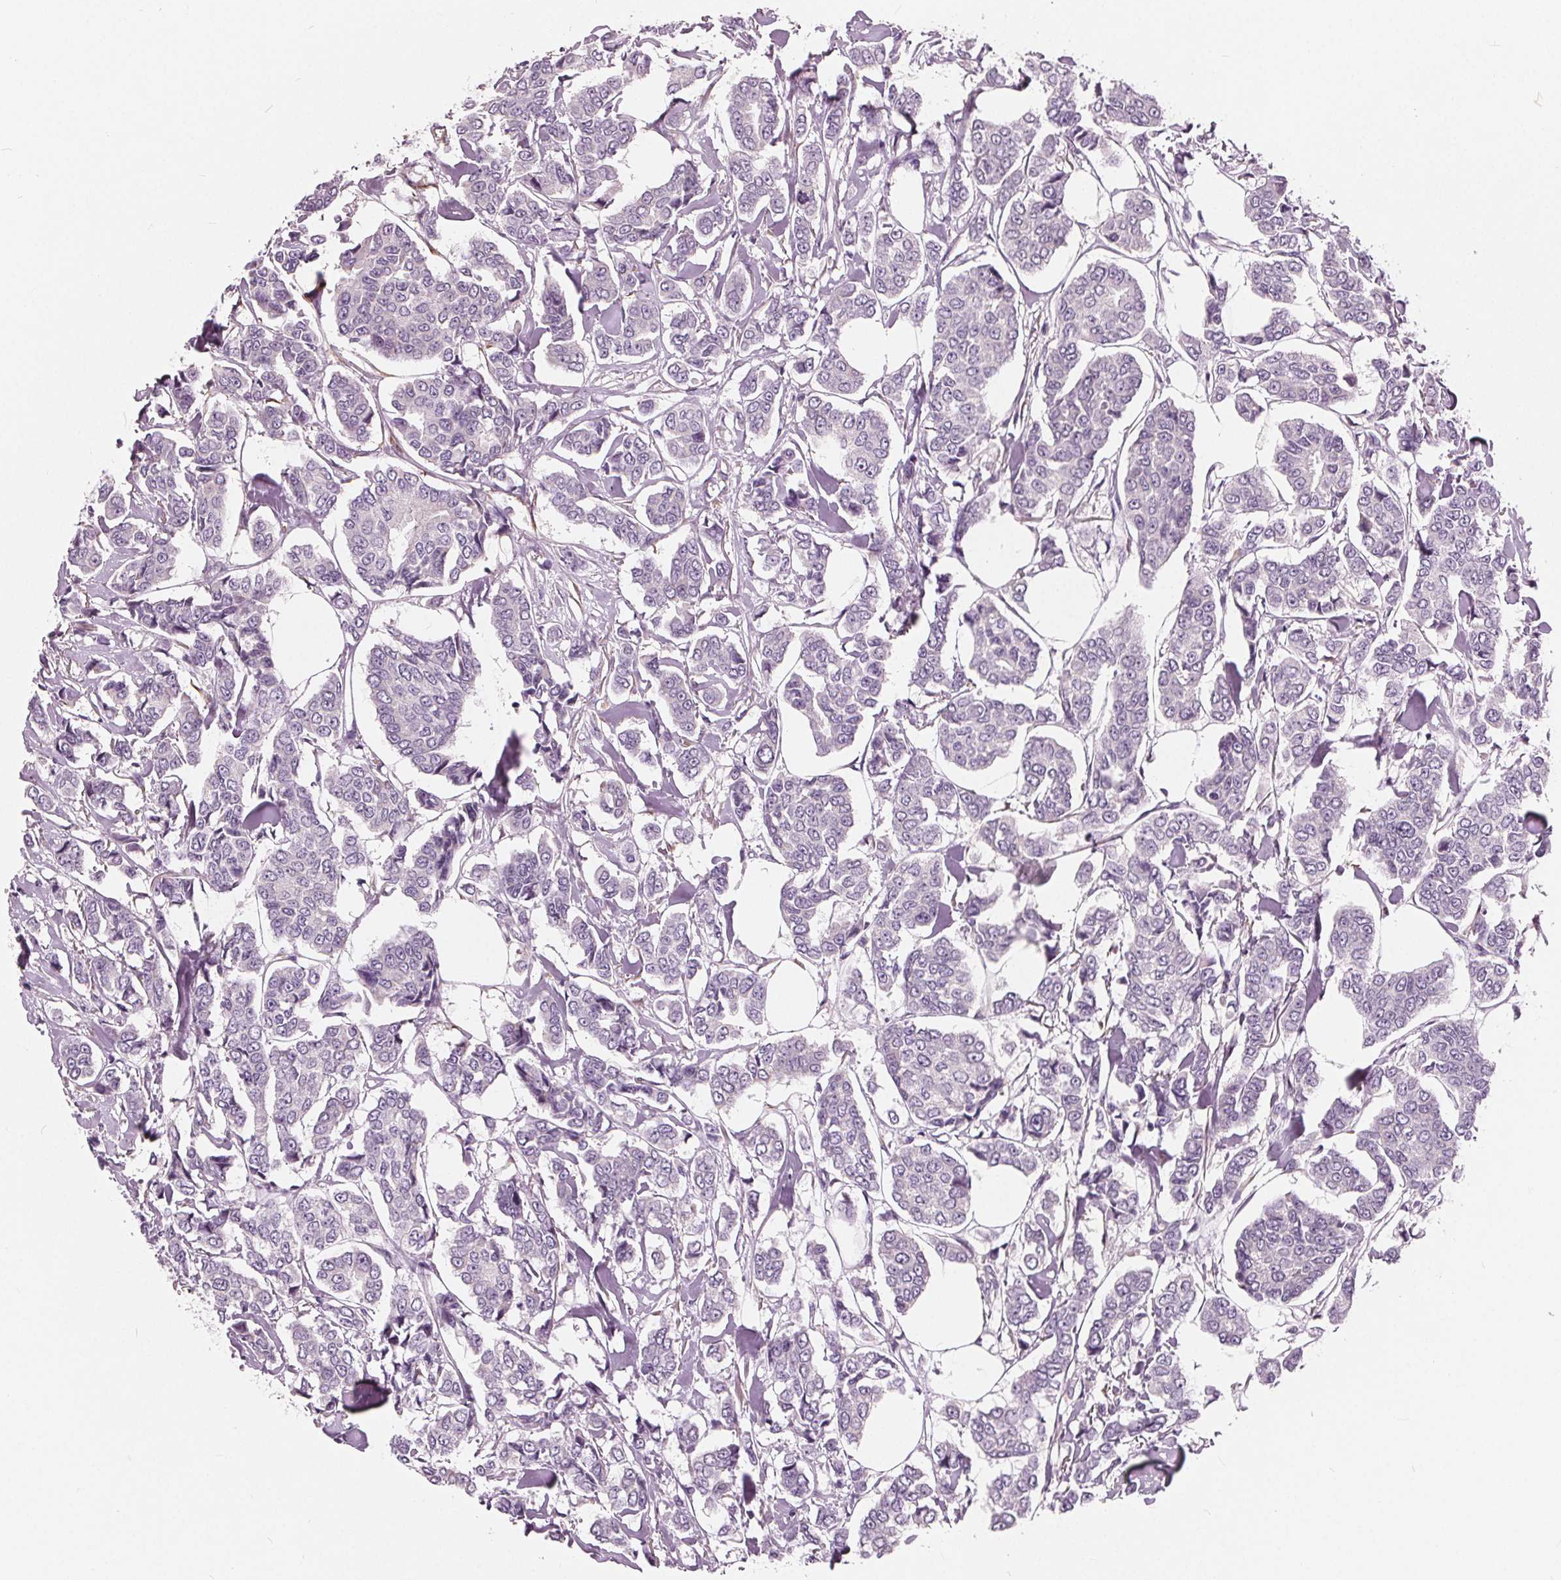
{"staining": {"intensity": "negative", "quantity": "none", "location": "none"}, "tissue": "breast cancer", "cell_type": "Tumor cells", "image_type": "cancer", "snomed": [{"axis": "morphology", "description": "Duct carcinoma"}, {"axis": "topography", "description": "Breast"}], "caption": "IHC histopathology image of breast cancer stained for a protein (brown), which demonstrates no expression in tumor cells.", "gene": "LHFPL7", "patient": {"sex": "female", "age": 94}}